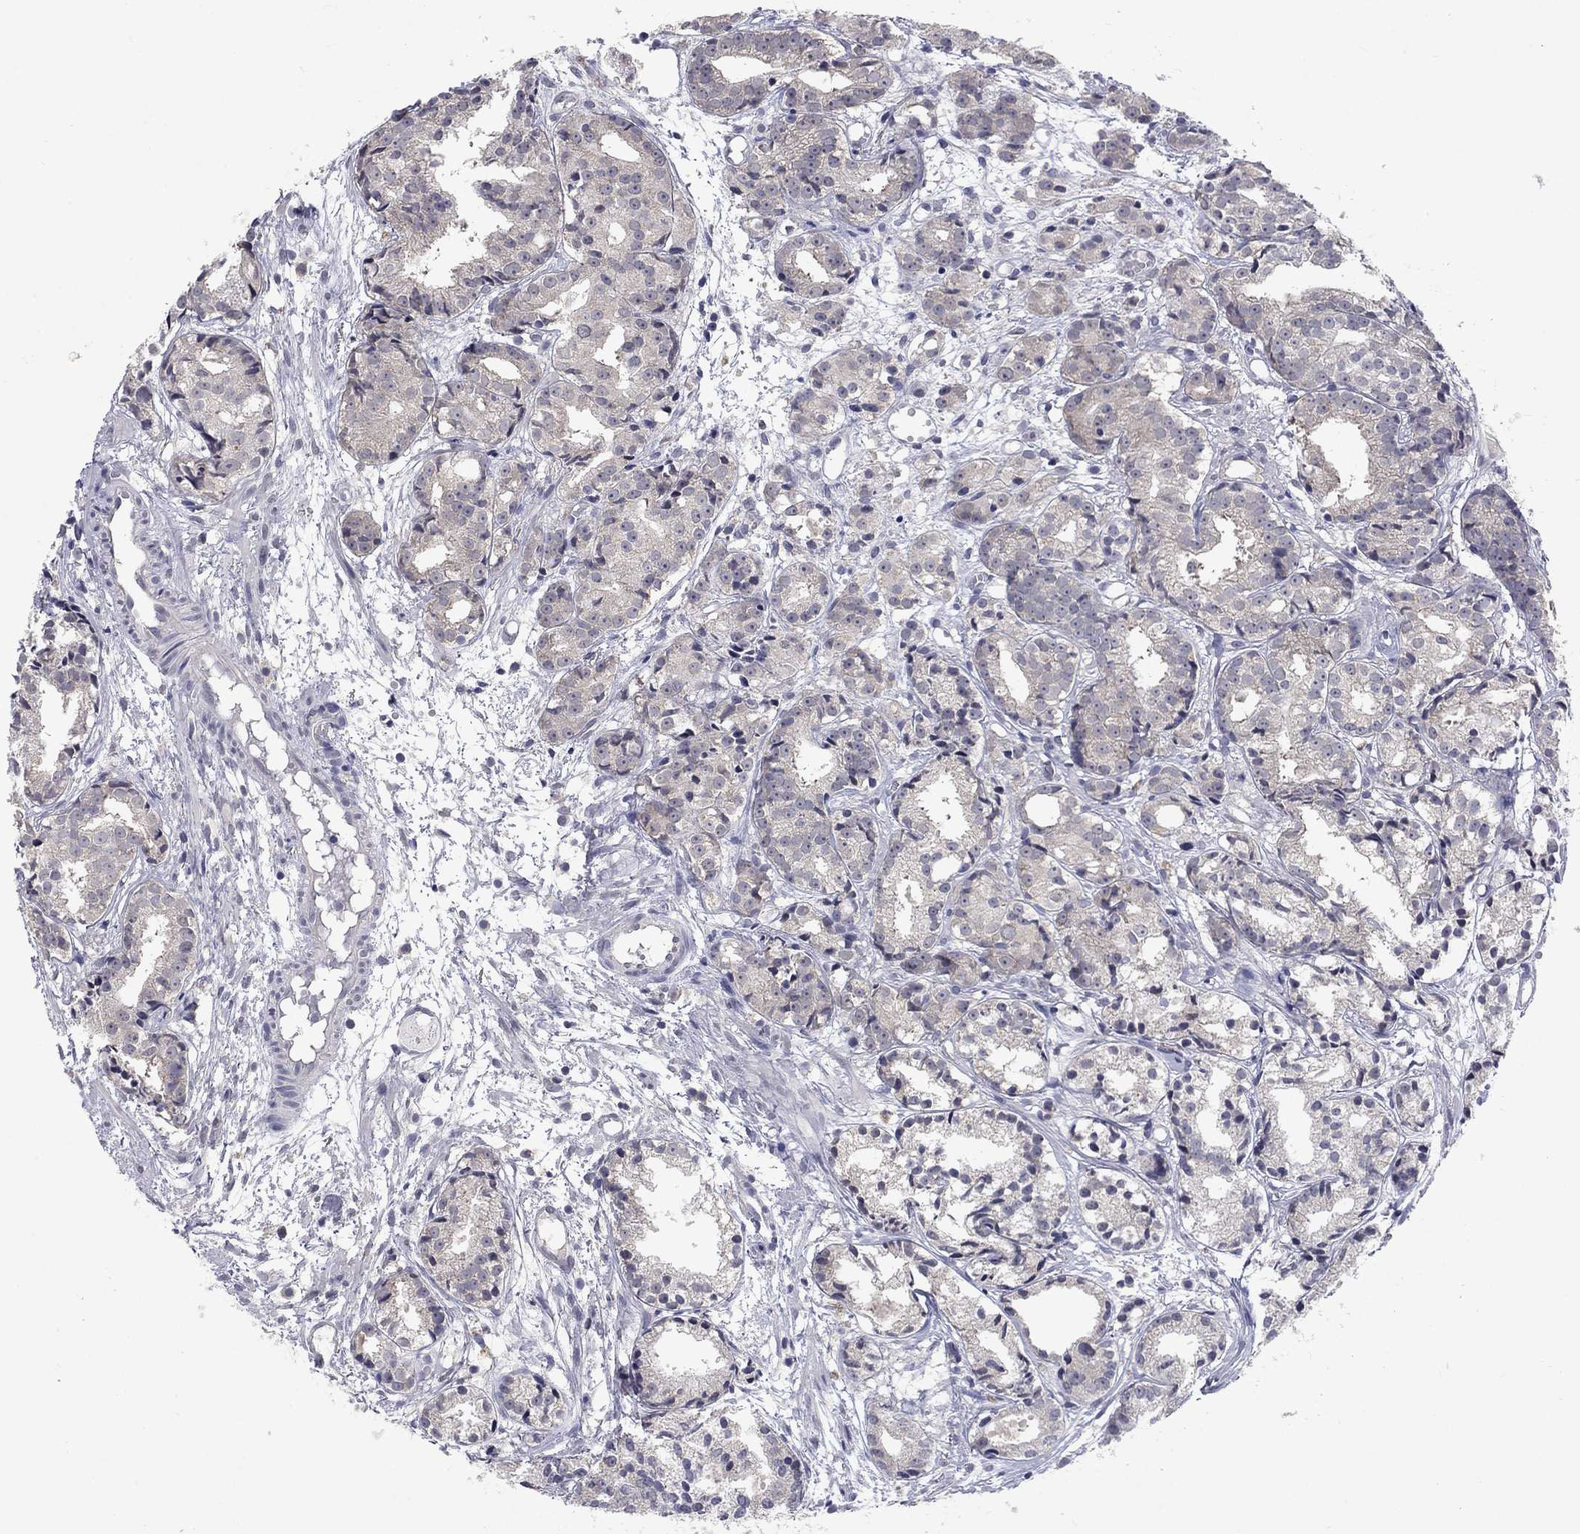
{"staining": {"intensity": "negative", "quantity": "none", "location": "none"}, "tissue": "prostate cancer", "cell_type": "Tumor cells", "image_type": "cancer", "snomed": [{"axis": "morphology", "description": "Adenocarcinoma, Medium grade"}, {"axis": "topography", "description": "Prostate"}], "caption": "DAB (3,3'-diaminobenzidine) immunohistochemical staining of human prostate medium-grade adenocarcinoma reveals no significant staining in tumor cells. (Immunohistochemistry, brightfield microscopy, high magnification).", "gene": "SPATA33", "patient": {"sex": "male", "age": 74}}